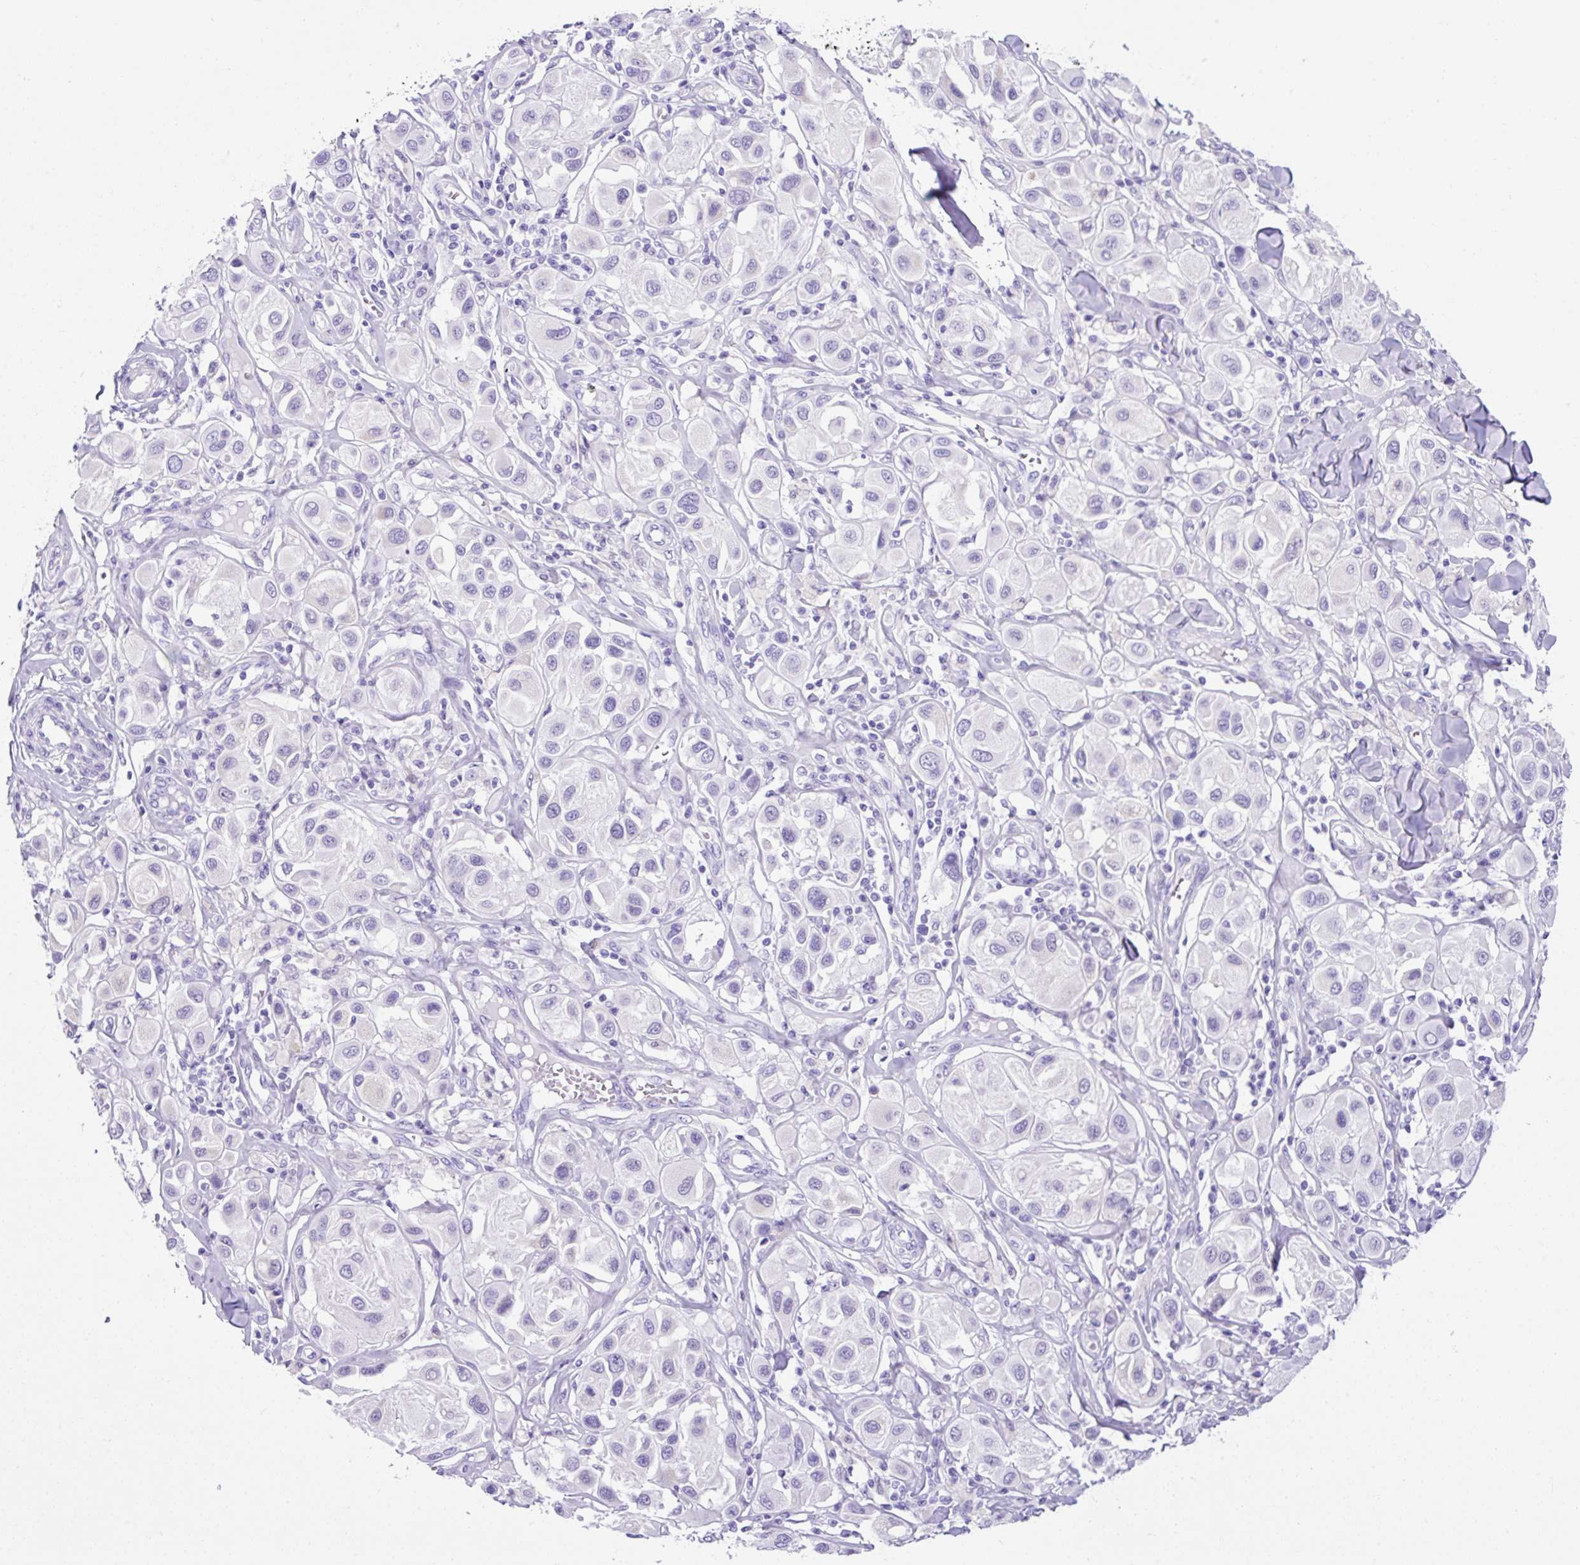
{"staining": {"intensity": "negative", "quantity": "none", "location": "none"}, "tissue": "melanoma", "cell_type": "Tumor cells", "image_type": "cancer", "snomed": [{"axis": "morphology", "description": "Malignant melanoma, Metastatic site"}, {"axis": "topography", "description": "Skin"}], "caption": "Tumor cells are negative for brown protein staining in malignant melanoma (metastatic site).", "gene": "KRT12", "patient": {"sex": "male", "age": 41}}